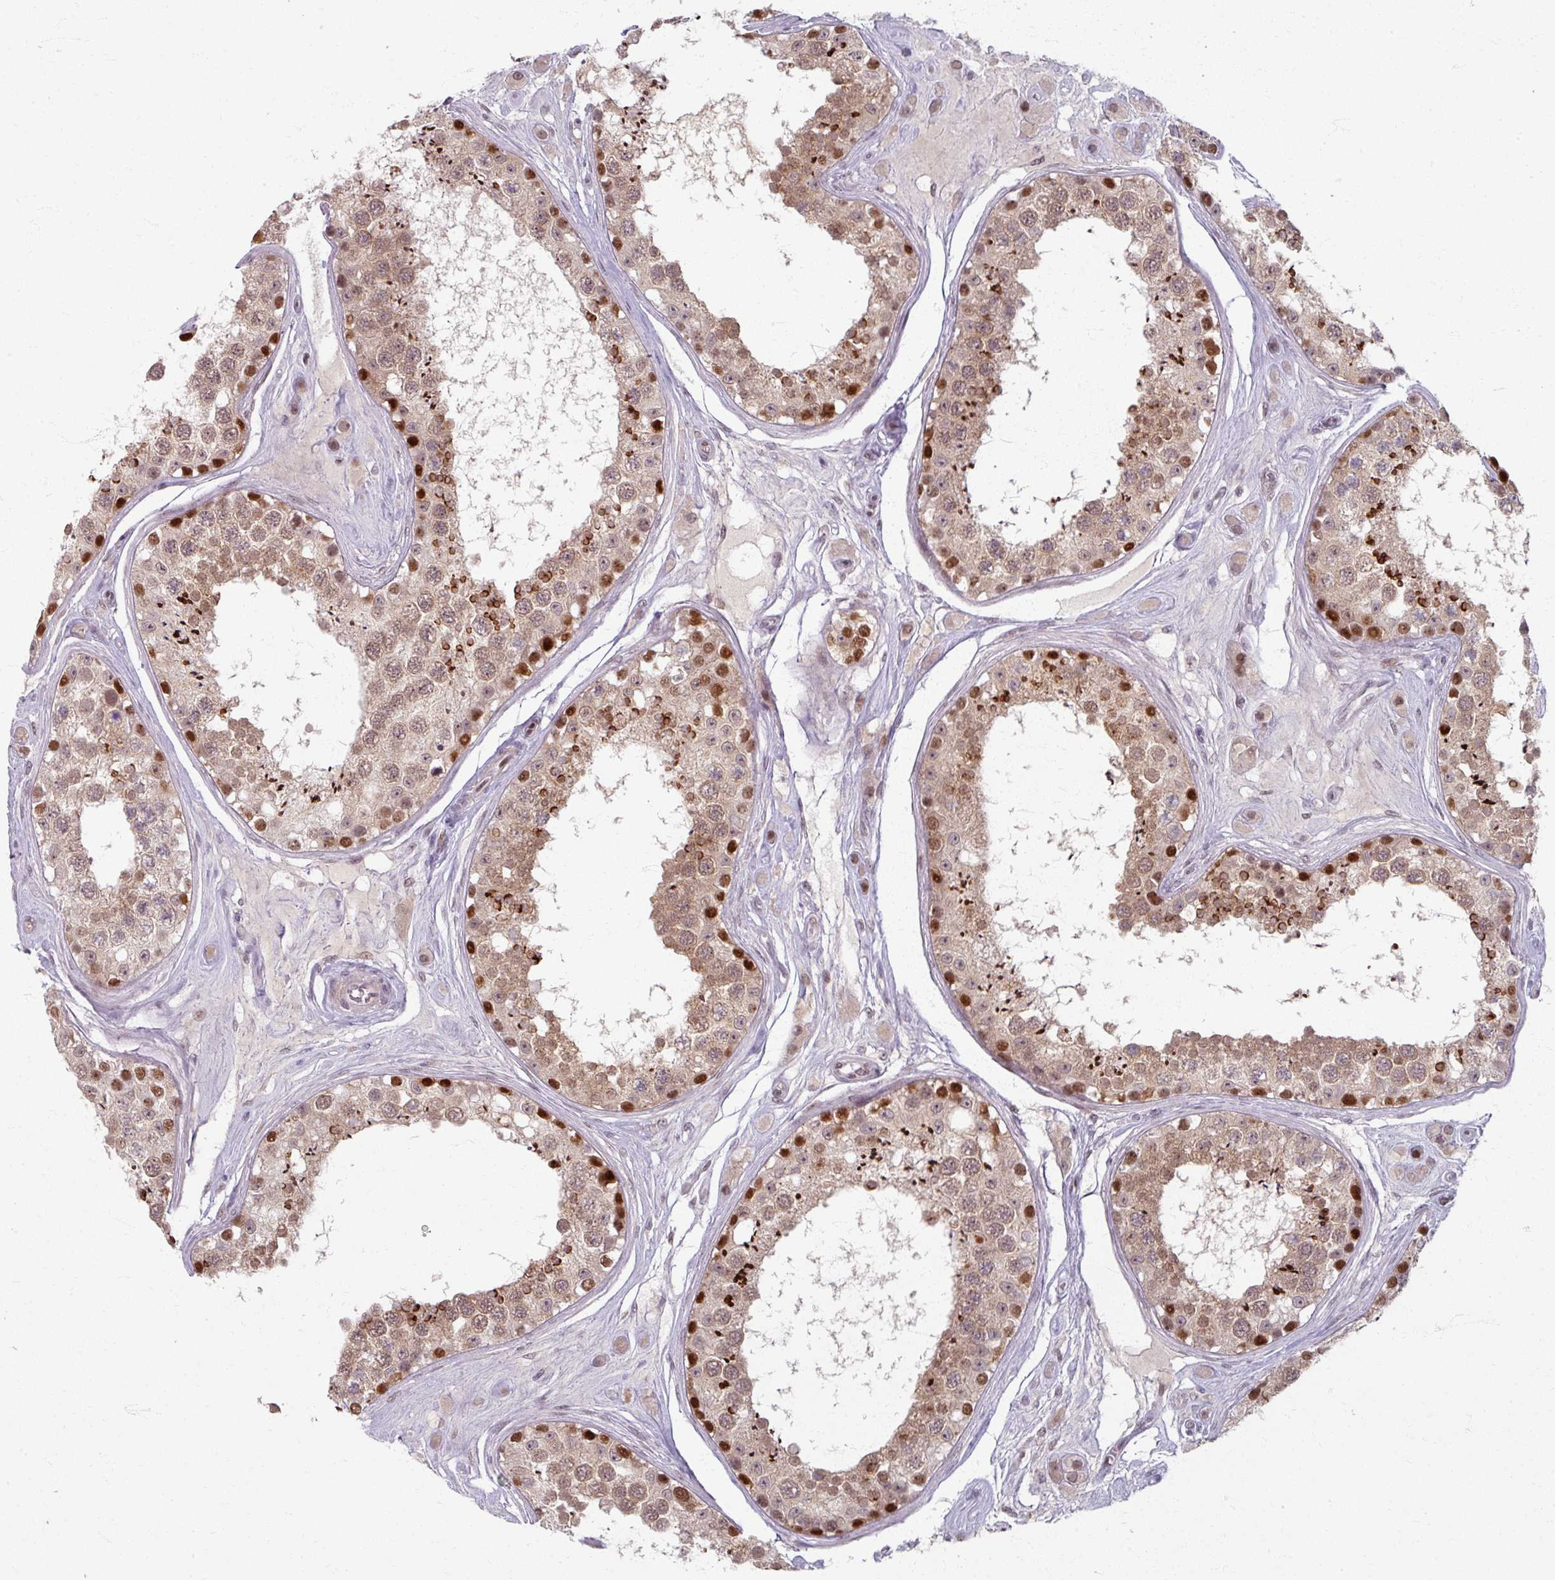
{"staining": {"intensity": "moderate", "quantity": ">75%", "location": "cytoplasmic/membranous,nuclear"}, "tissue": "testis", "cell_type": "Cells in seminiferous ducts", "image_type": "normal", "snomed": [{"axis": "morphology", "description": "Normal tissue, NOS"}, {"axis": "topography", "description": "Testis"}], "caption": "Cells in seminiferous ducts reveal moderate cytoplasmic/membranous,nuclear positivity in about >75% of cells in normal testis. (DAB IHC, brown staining for protein, blue staining for nuclei).", "gene": "KLC3", "patient": {"sex": "male", "age": 25}}